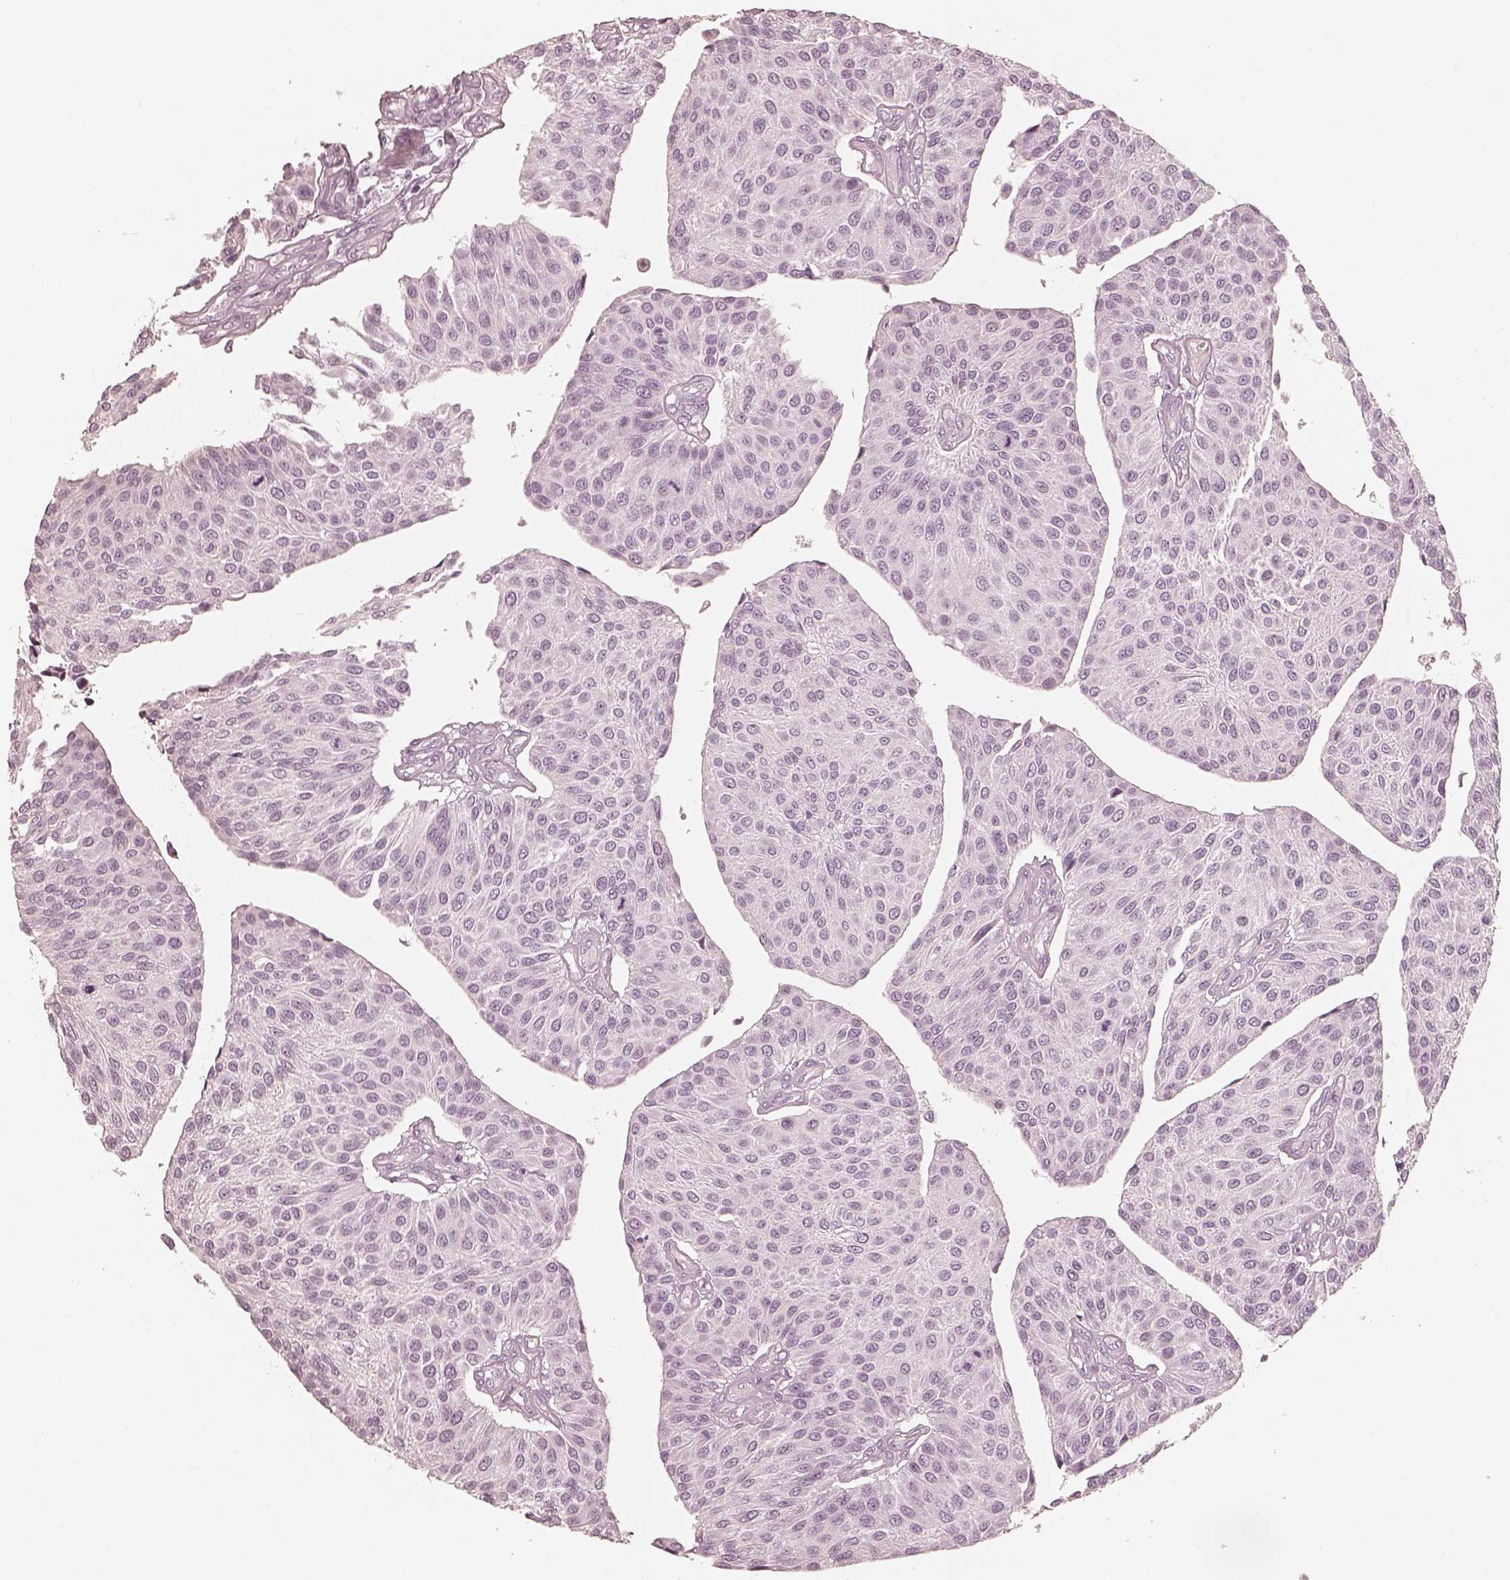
{"staining": {"intensity": "negative", "quantity": "none", "location": "none"}, "tissue": "urothelial cancer", "cell_type": "Tumor cells", "image_type": "cancer", "snomed": [{"axis": "morphology", "description": "Urothelial carcinoma, NOS"}, {"axis": "topography", "description": "Urinary bladder"}], "caption": "Tumor cells show no significant staining in urothelial cancer. Brightfield microscopy of IHC stained with DAB (3,3'-diaminobenzidine) (brown) and hematoxylin (blue), captured at high magnification.", "gene": "KRT82", "patient": {"sex": "male", "age": 55}}